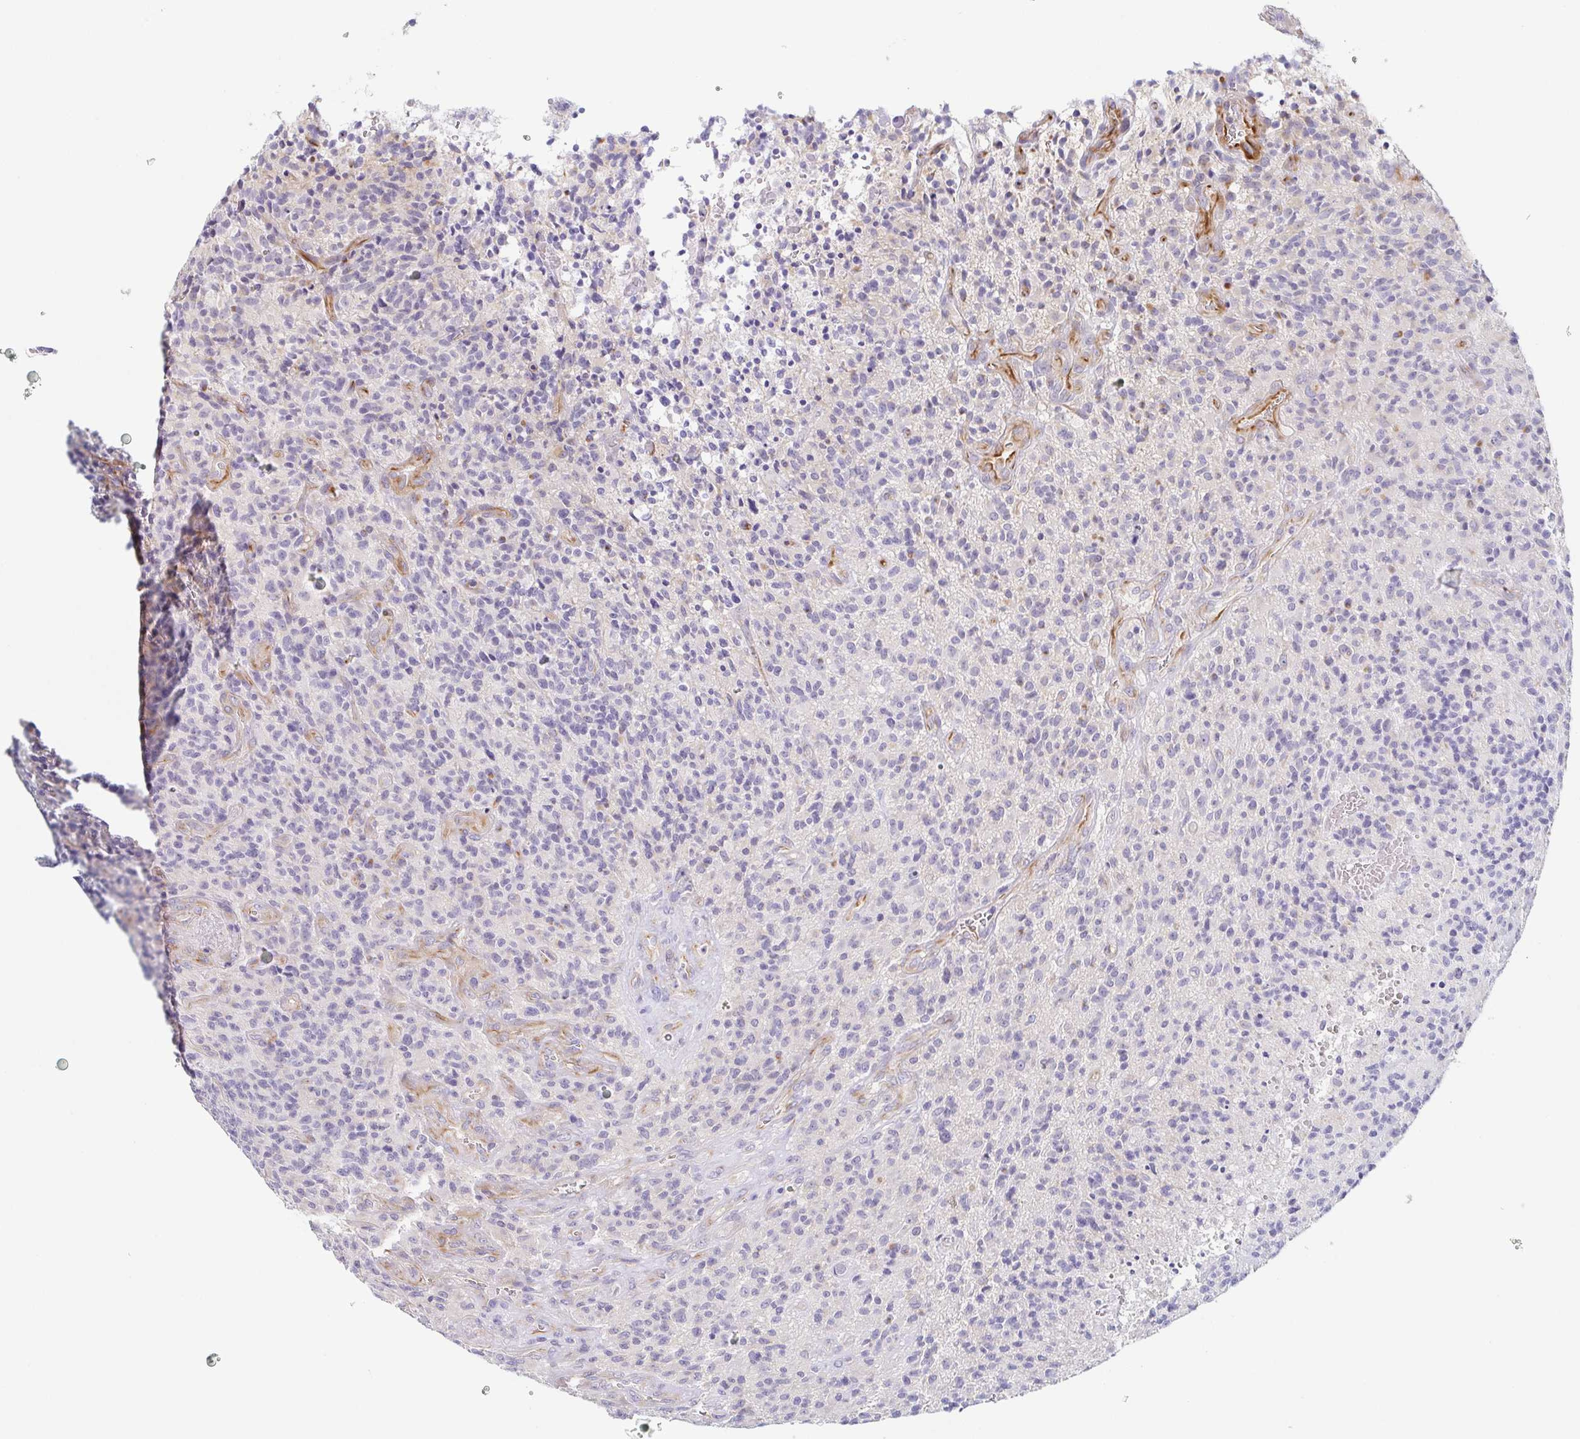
{"staining": {"intensity": "negative", "quantity": "none", "location": "none"}, "tissue": "glioma", "cell_type": "Tumor cells", "image_type": "cancer", "snomed": [{"axis": "morphology", "description": "Glioma, malignant, High grade"}, {"axis": "topography", "description": "Brain"}], "caption": "A micrograph of human malignant high-grade glioma is negative for staining in tumor cells.", "gene": "COL17A1", "patient": {"sex": "male", "age": 76}}